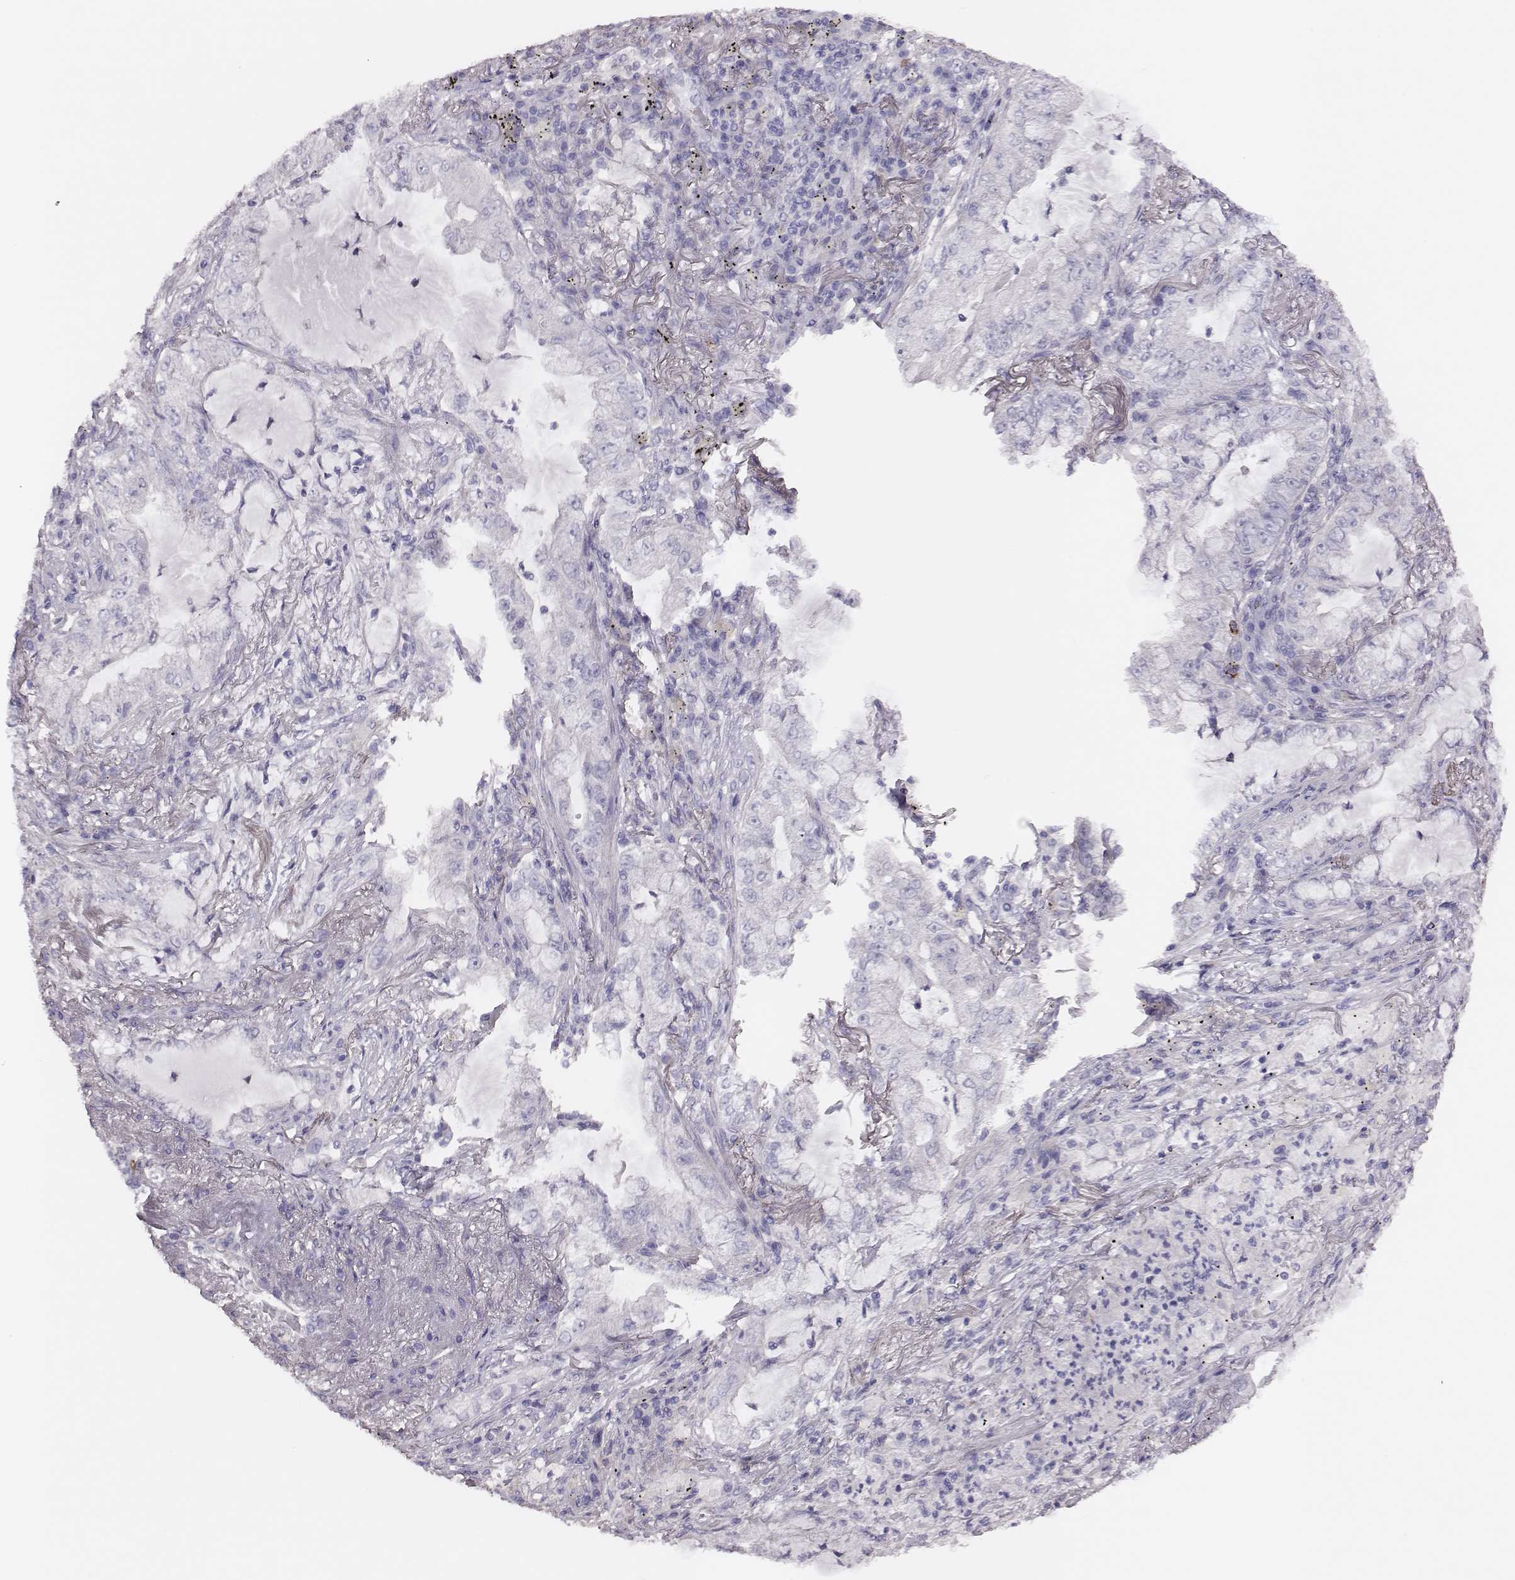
{"staining": {"intensity": "negative", "quantity": "none", "location": "none"}, "tissue": "lung cancer", "cell_type": "Tumor cells", "image_type": "cancer", "snomed": [{"axis": "morphology", "description": "Adenocarcinoma, NOS"}, {"axis": "topography", "description": "Lung"}], "caption": "A photomicrograph of lung cancer (adenocarcinoma) stained for a protein exhibits no brown staining in tumor cells.", "gene": "P2RY10", "patient": {"sex": "female", "age": 73}}